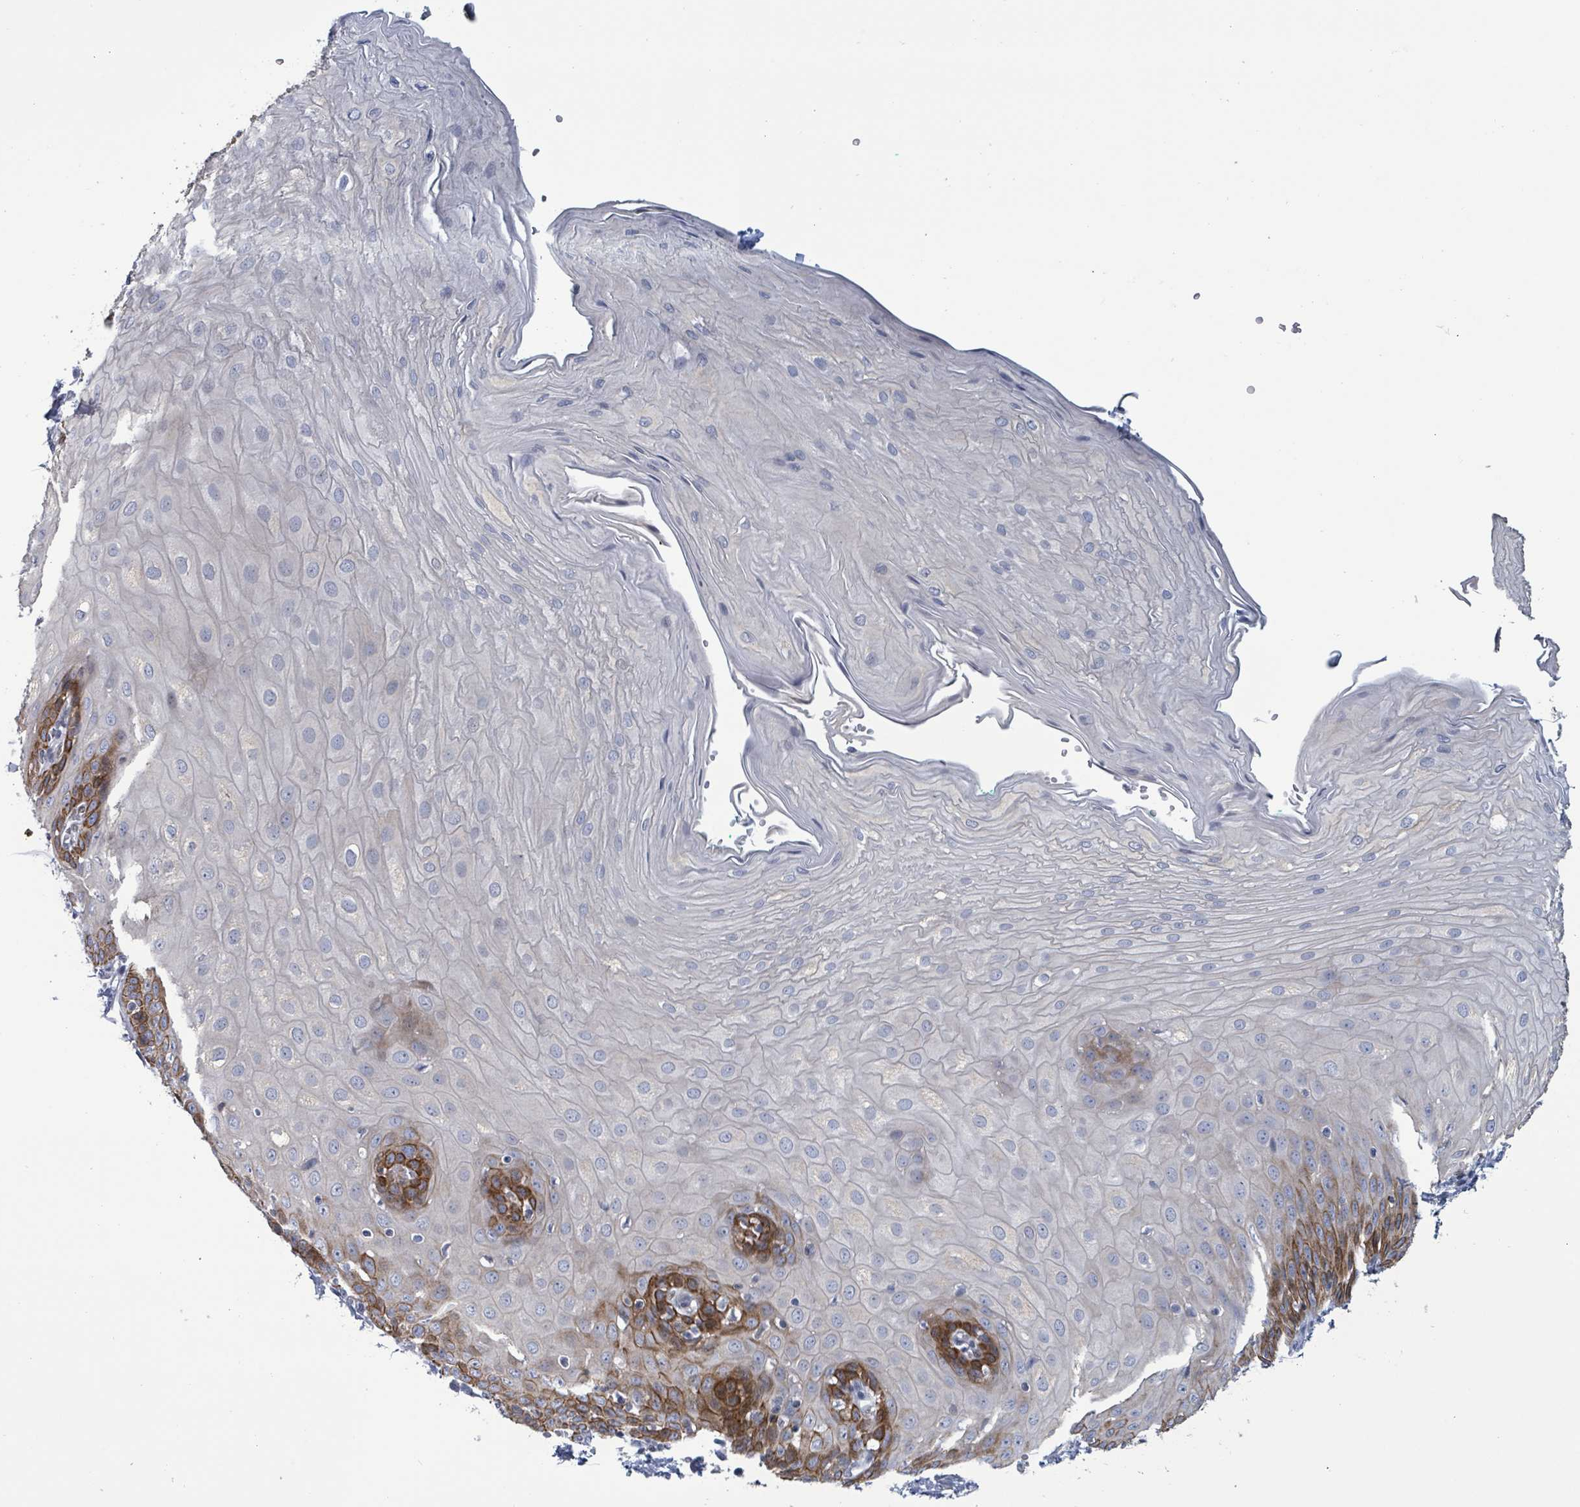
{"staining": {"intensity": "strong", "quantity": "25%-75%", "location": "cytoplasmic/membranous"}, "tissue": "esophagus", "cell_type": "Squamous epithelial cells", "image_type": "normal", "snomed": [{"axis": "morphology", "description": "Normal tissue, NOS"}, {"axis": "topography", "description": "Esophagus"}], "caption": "IHC of normal human esophagus displays high levels of strong cytoplasmic/membranous staining in approximately 25%-75% of squamous epithelial cells.", "gene": "NTN3", "patient": {"sex": "male", "age": 69}}